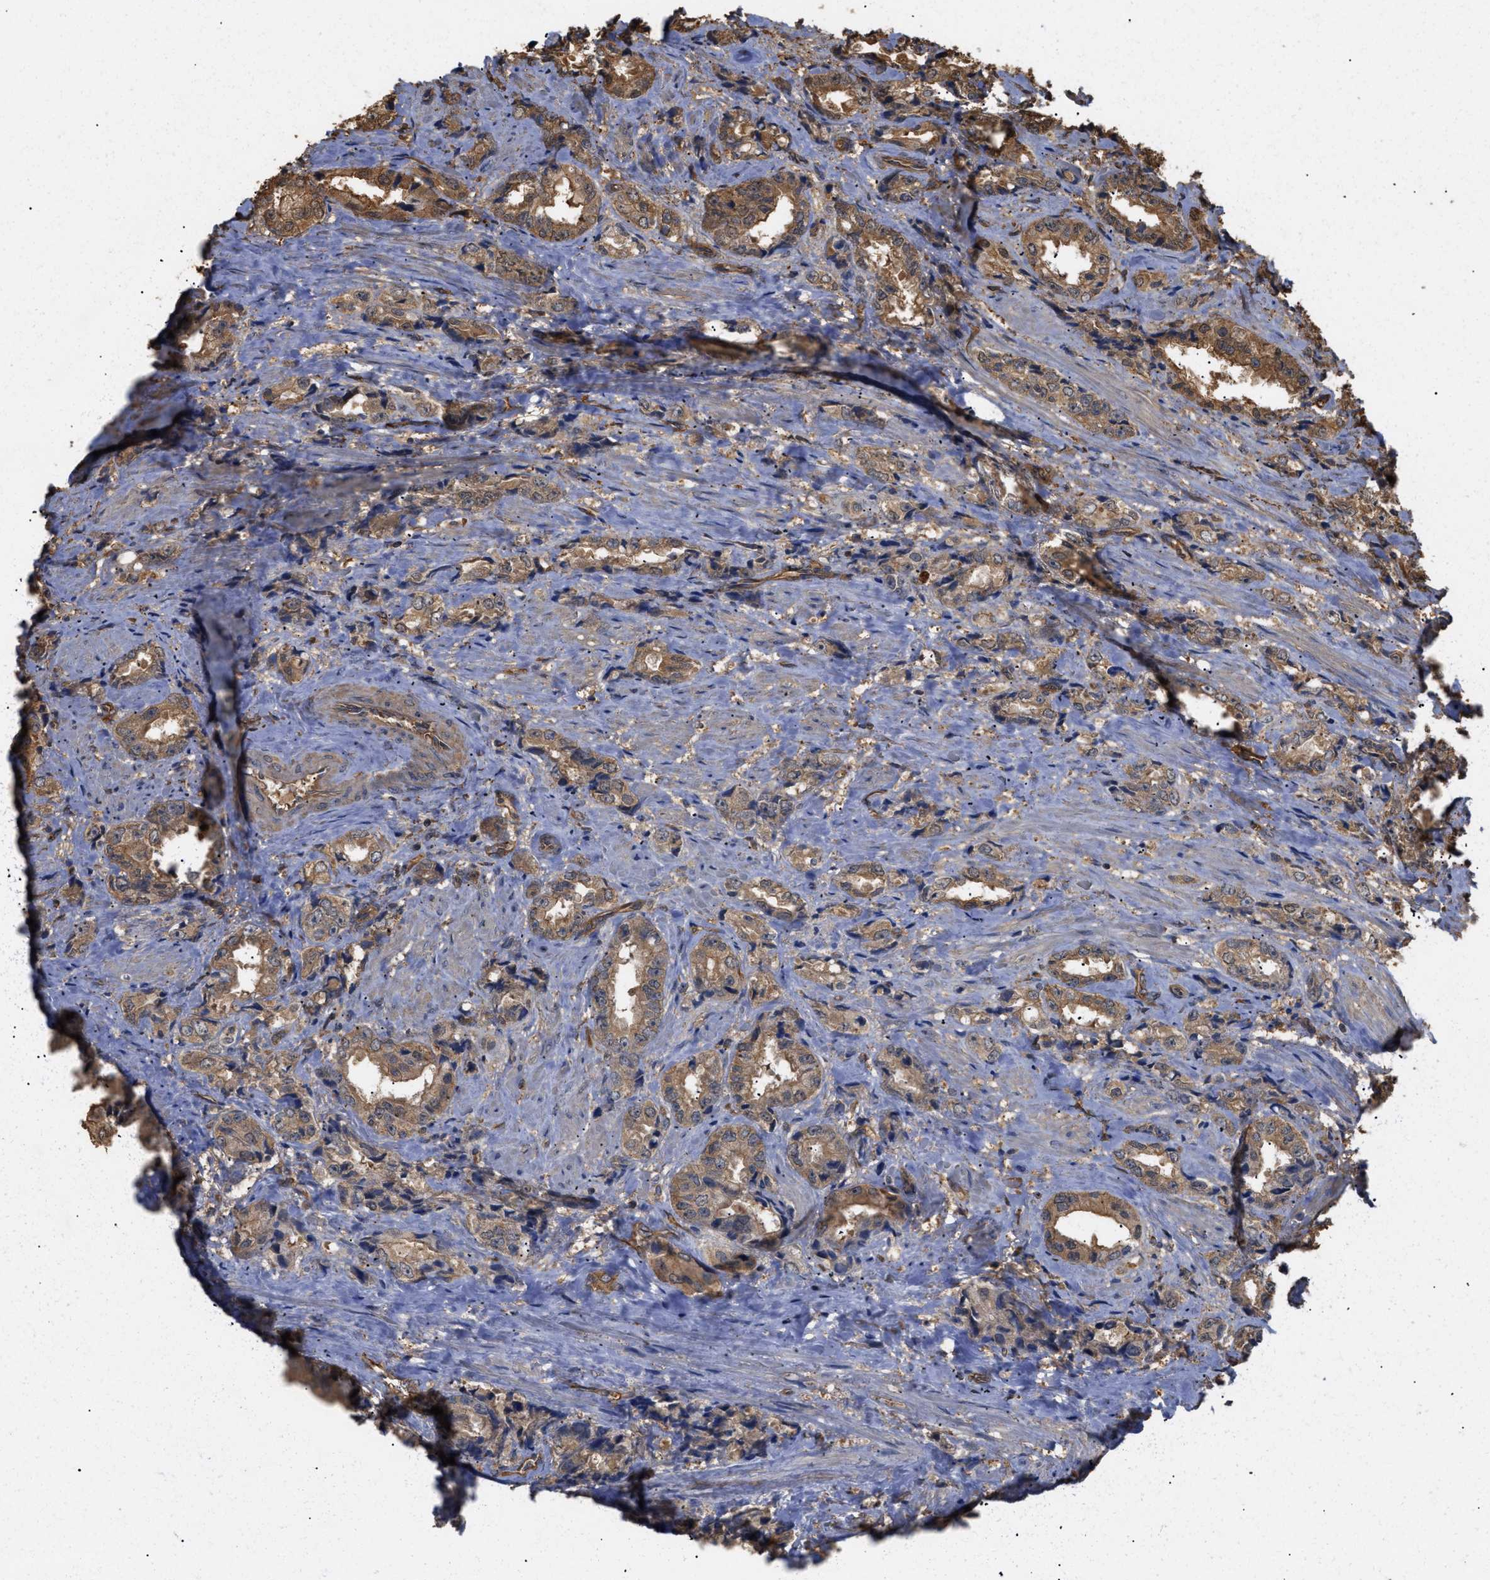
{"staining": {"intensity": "moderate", "quantity": ">75%", "location": "cytoplasmic/membranous"}, "tissue": "prostate cancer", "cell_type": "Tumor cells", "image_type": "cancer", "snomed": [{"axis": "morphology", "description": "Adenocarcinoma, High grade"}, {"axis": "topography", "description": "Prostate"}], "caption": "A brown stain shows moderate cytoplasmic/membranous expression of a protein in human adenocarcinoma (high-grade) (prostate) tumor cells.", "gene": "CALM1", "patient": {"sex": "male", "age": 61}}